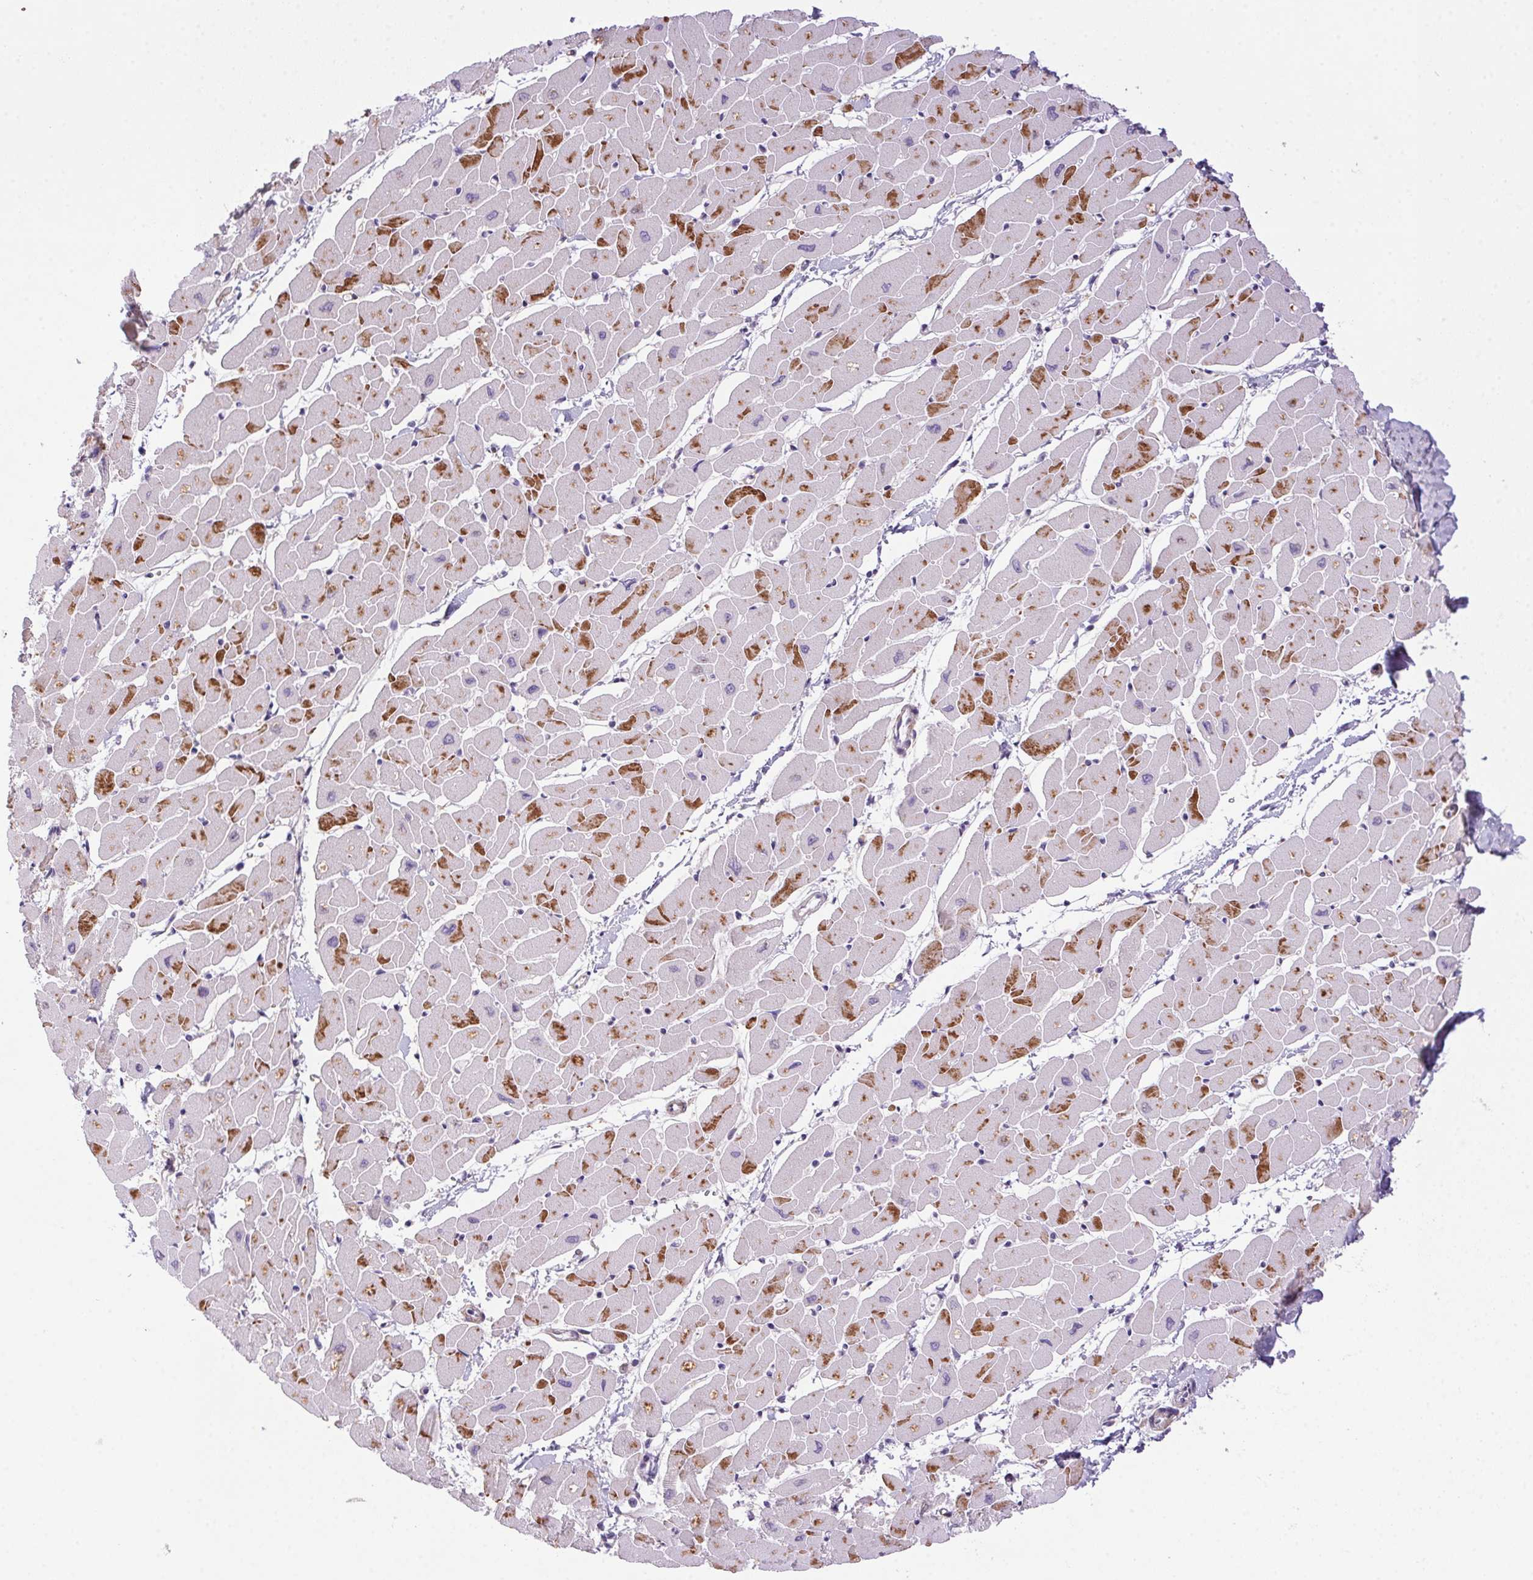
{"staining": {"intensity": "moderate", "quantity": "25%-75%", "location": "cytoplasmic/membranous"}, "tissue": "heart muscle", "cell_type": "Cardiomyocytes", "image_type": "normal", "snomed": [{"axis": "morphology", "description": "Normal tissue, NOS"}, {"axis": "topography", "description": "Heart"}], "caption": "Immunohistochemistry (IHC) micrograph of normal human heart muscle stained for a protein (brown), which reveals medium levels of moderate cytoplasmic/membranous positivity in about 25%-75% of cardiomyocytes.", "gene": "LRRTM1", "patient": {"sex": "male", "age": 57}}